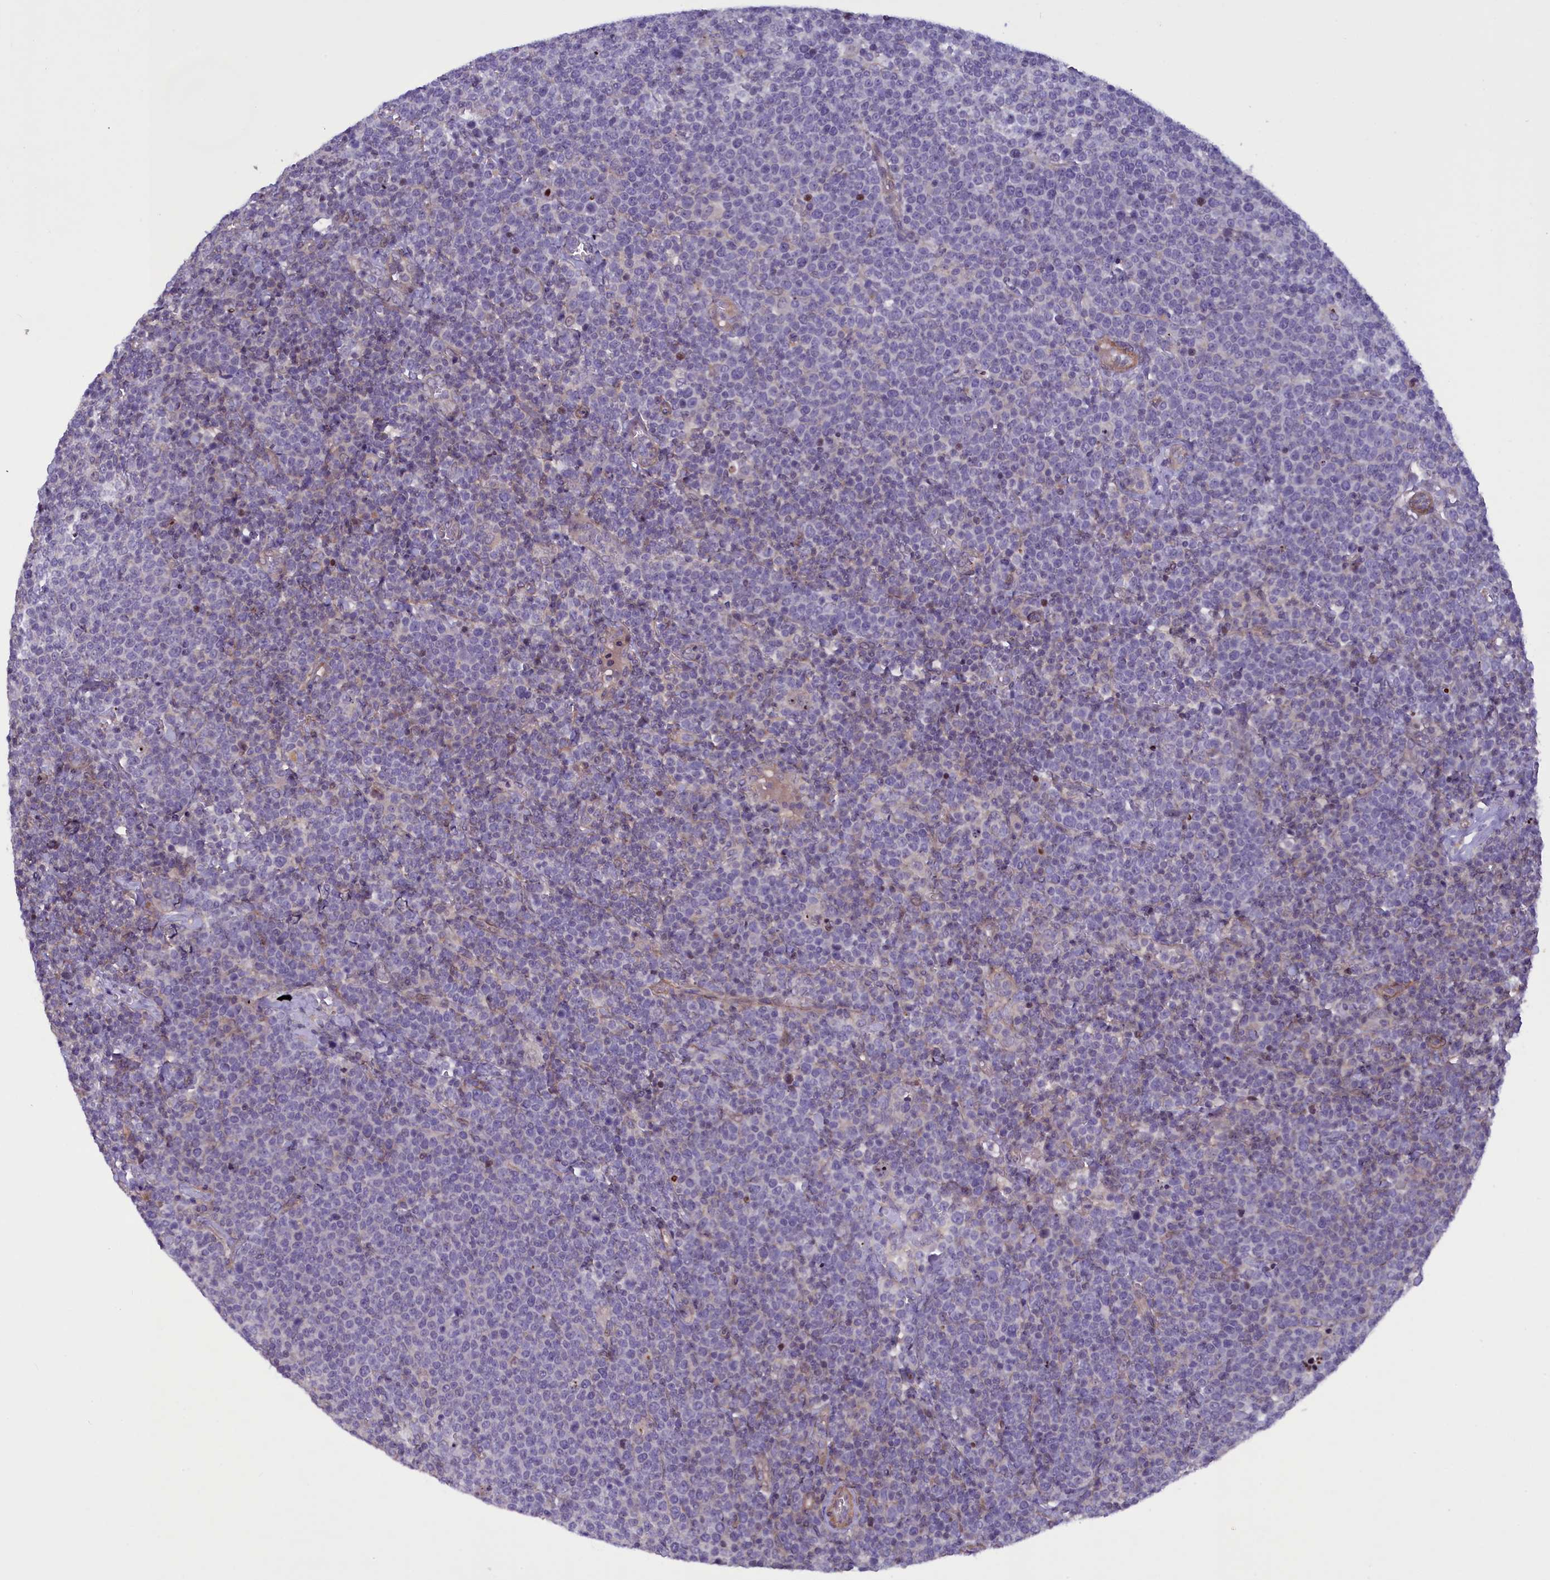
{"staining": {"intensity": "negative", "quantity": "none", "location": "none"}, "tissue": "lymphoma", "cell_type": "Tumor cells", "image_type": "cancer", "snomed": [{"axis": "morphology", "description": "Malignant lymphoma, non-Hodgkin's type, High grade"}, {"axis": "topography", "description": "Lymph node"}], "caption": "A histopathology image of human lymphoma is negative for staining in tumor cells.", "gene": "MAN2C1", "patient": {"sex": "male", "age": 61}}